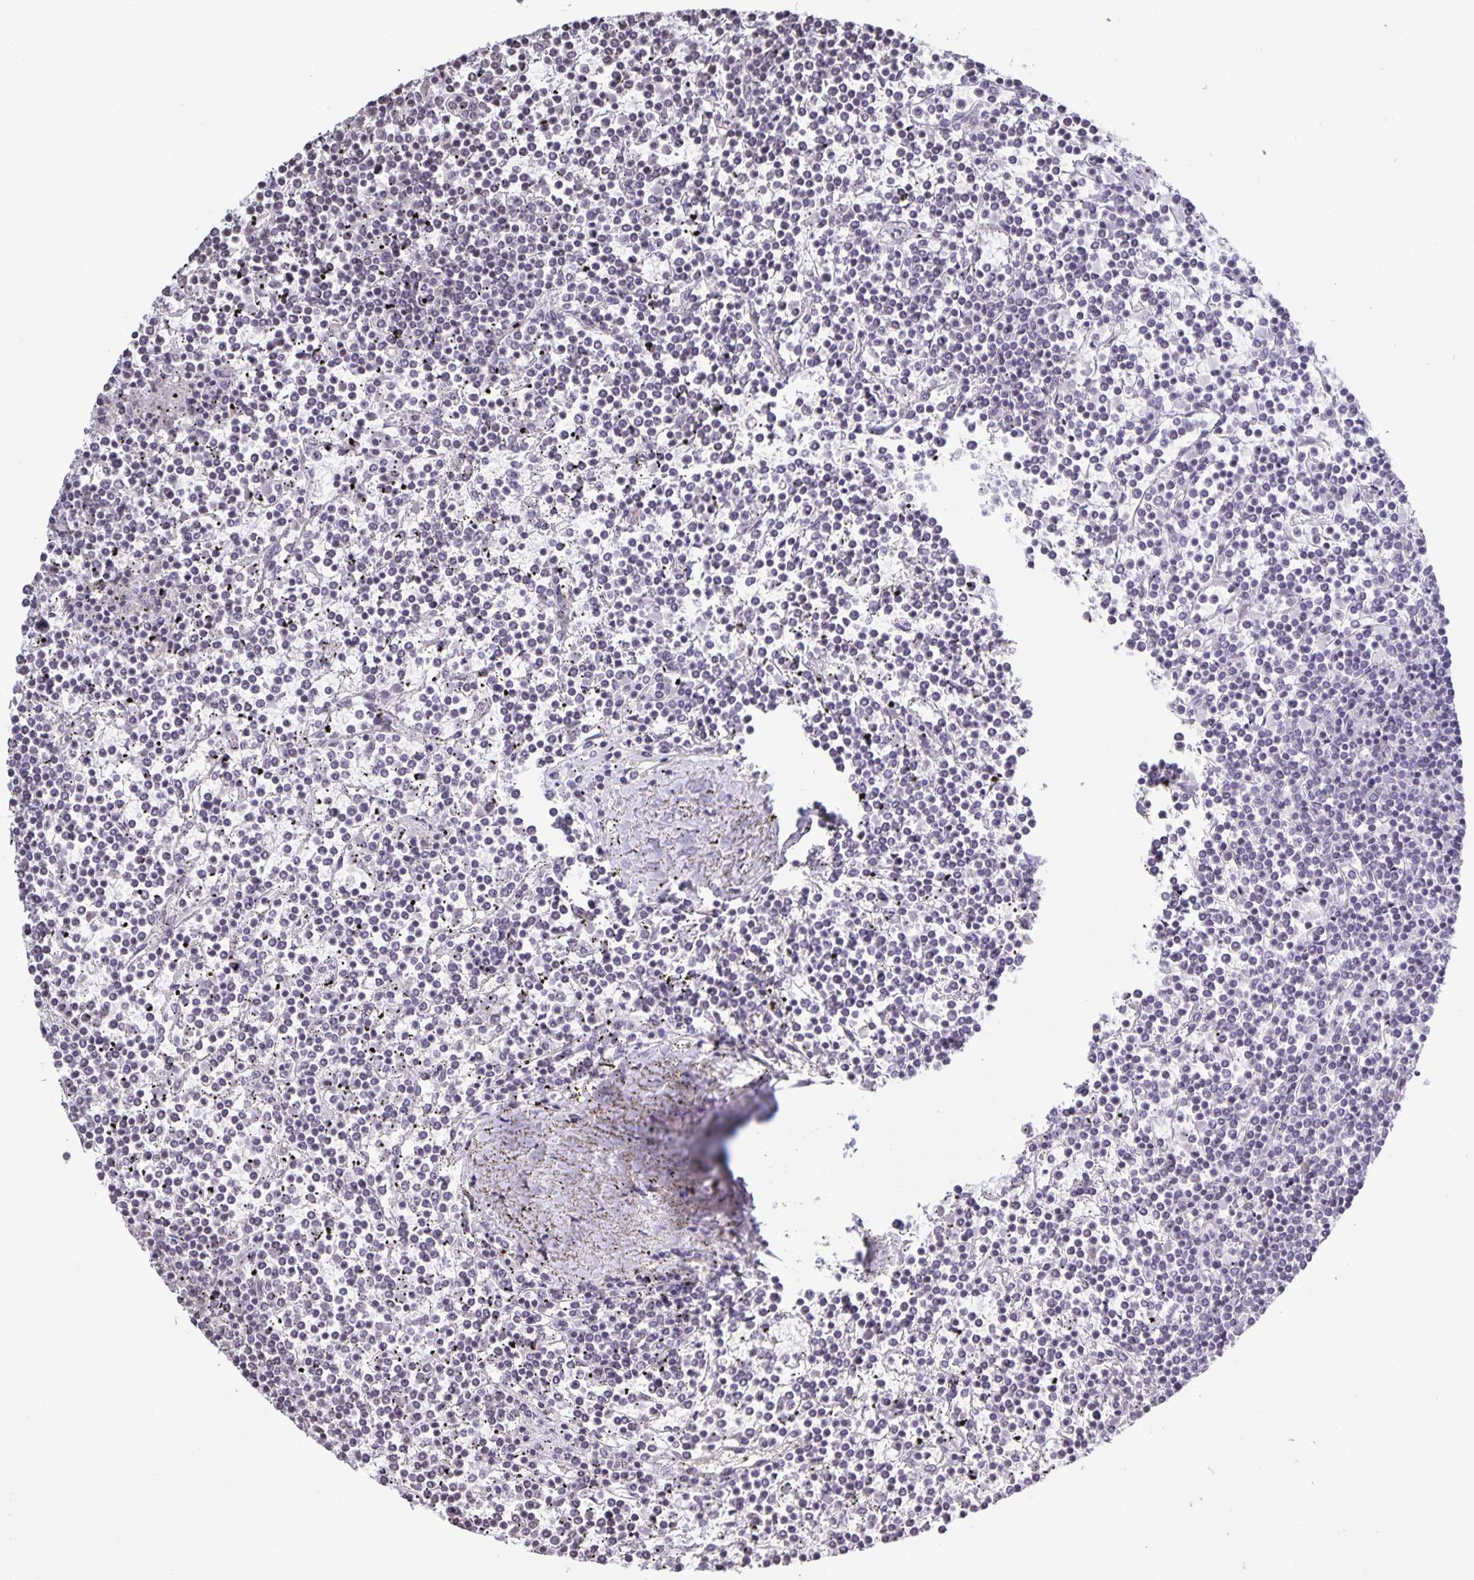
{"staining": {"intensity": "negative", "quantity": "none", "location": "none"}, "tissue": "lymphoma", "cell_type": "Tumor cells", "image_type": "cancer", "snomed": [{"axis": "morphology", "description": "Malignant lymphoma, non-Hodgkin's type, Low grade"}, {"axis": "topography", "description": "Spleen"}], "caption": "Immunohistochemical staining of lymphoma demonstrates no significant expression in tumor cells.", "gene": "AQP4", "patient": {"sex": "female", "age": 19}}